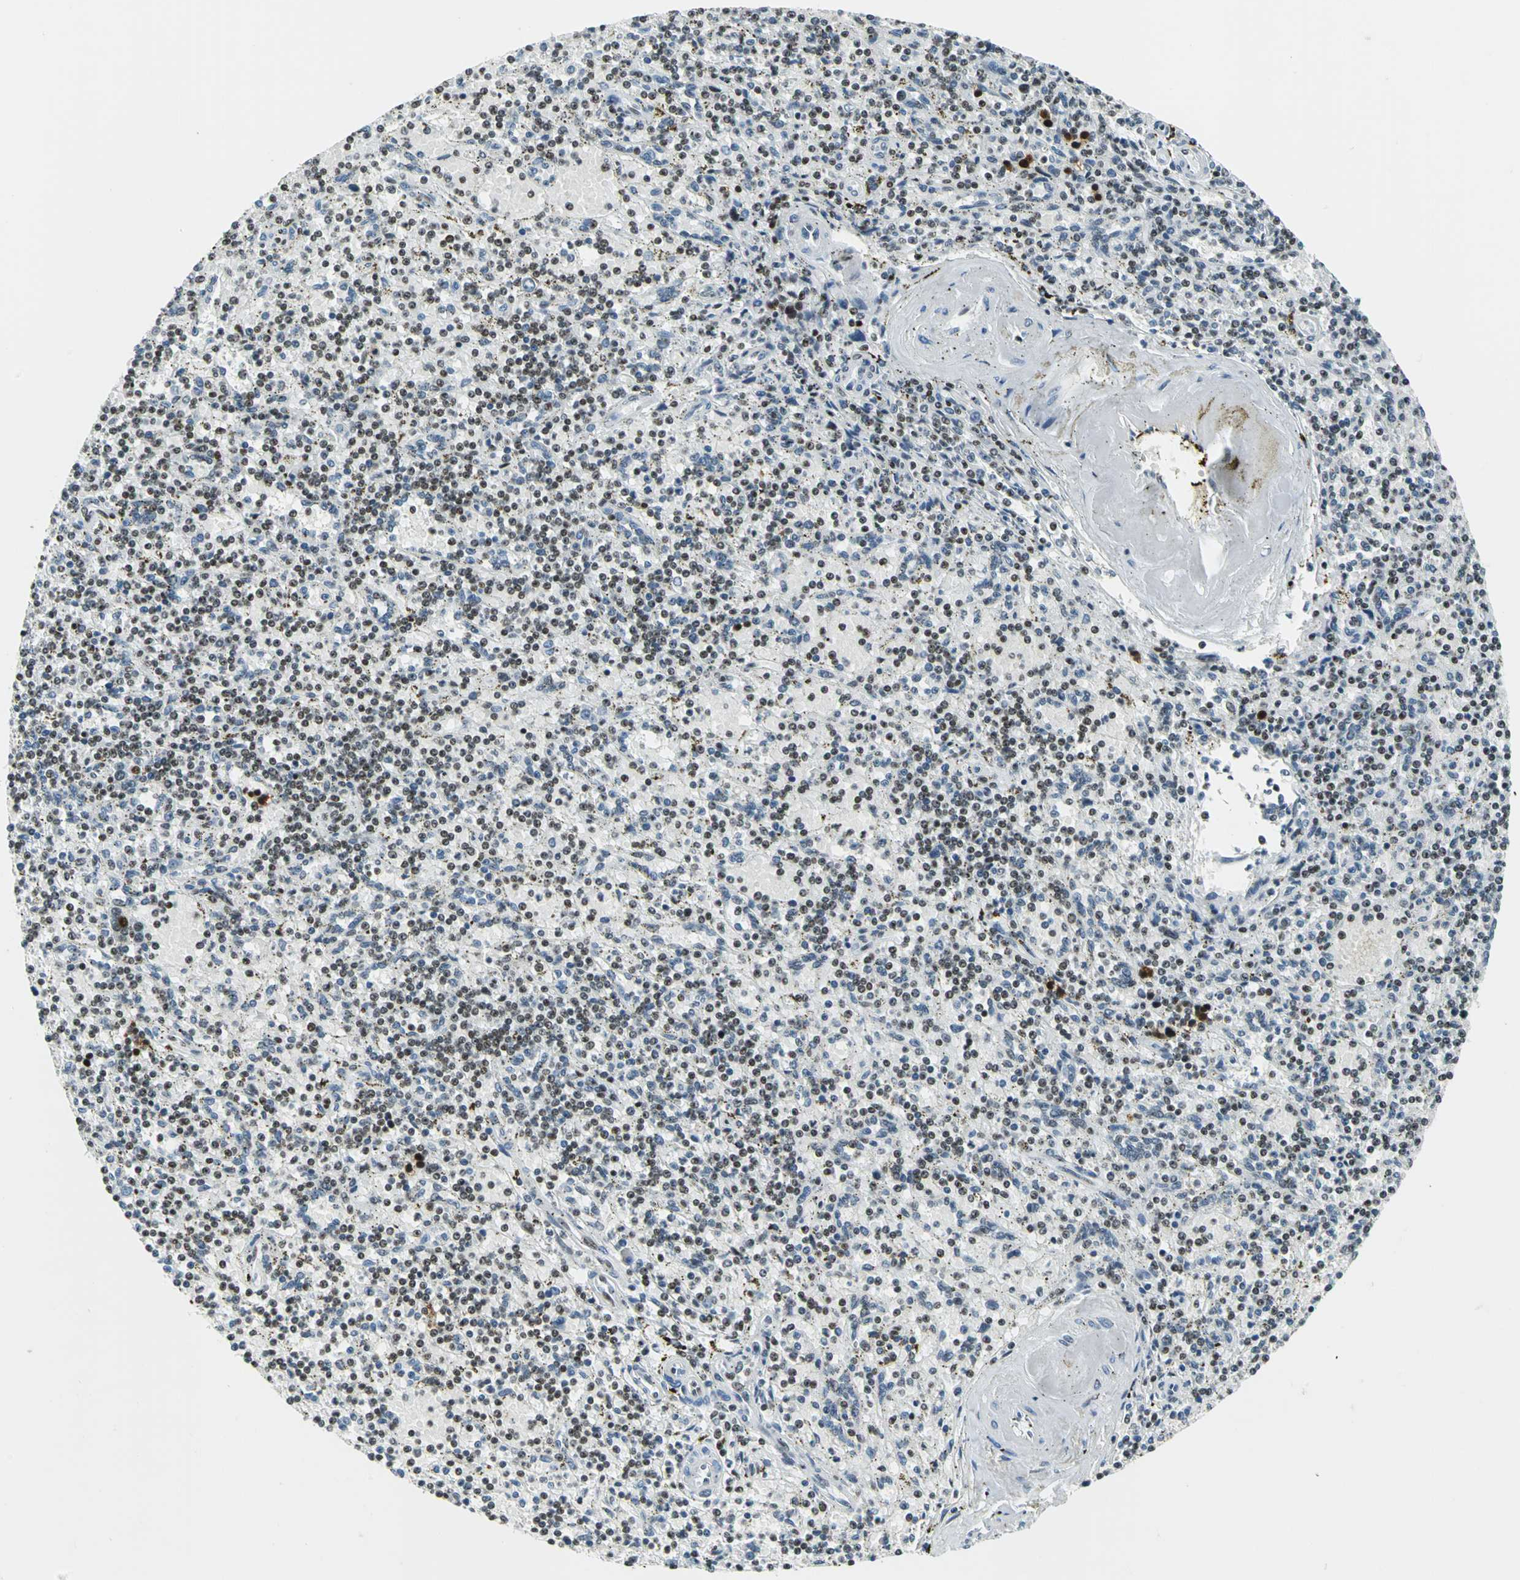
{"staining": {"intensity": "weak", "quantity": "25%-75%", "location": "nuclear"}, "tissue": "lymphoma", "cell_type": "Tumor cells", "image_type": "cancer", "snomed": [{"axis": "morphology", "description": "Malignant lymphoma, non-Hodgkin's type, Low grade"}, {"axis": "topography", "description": "Spleen"}], "caption": "Immunohistochemistry (DAB) staining of human lymphoma exhibits weak nuclear protein staining in approximately 25%-75% of tumor cells. (DAB IHC with brightfield microscopy, high magnification).", "gene": "UBTF", "patient": {"sex": "male", "age": 73}}